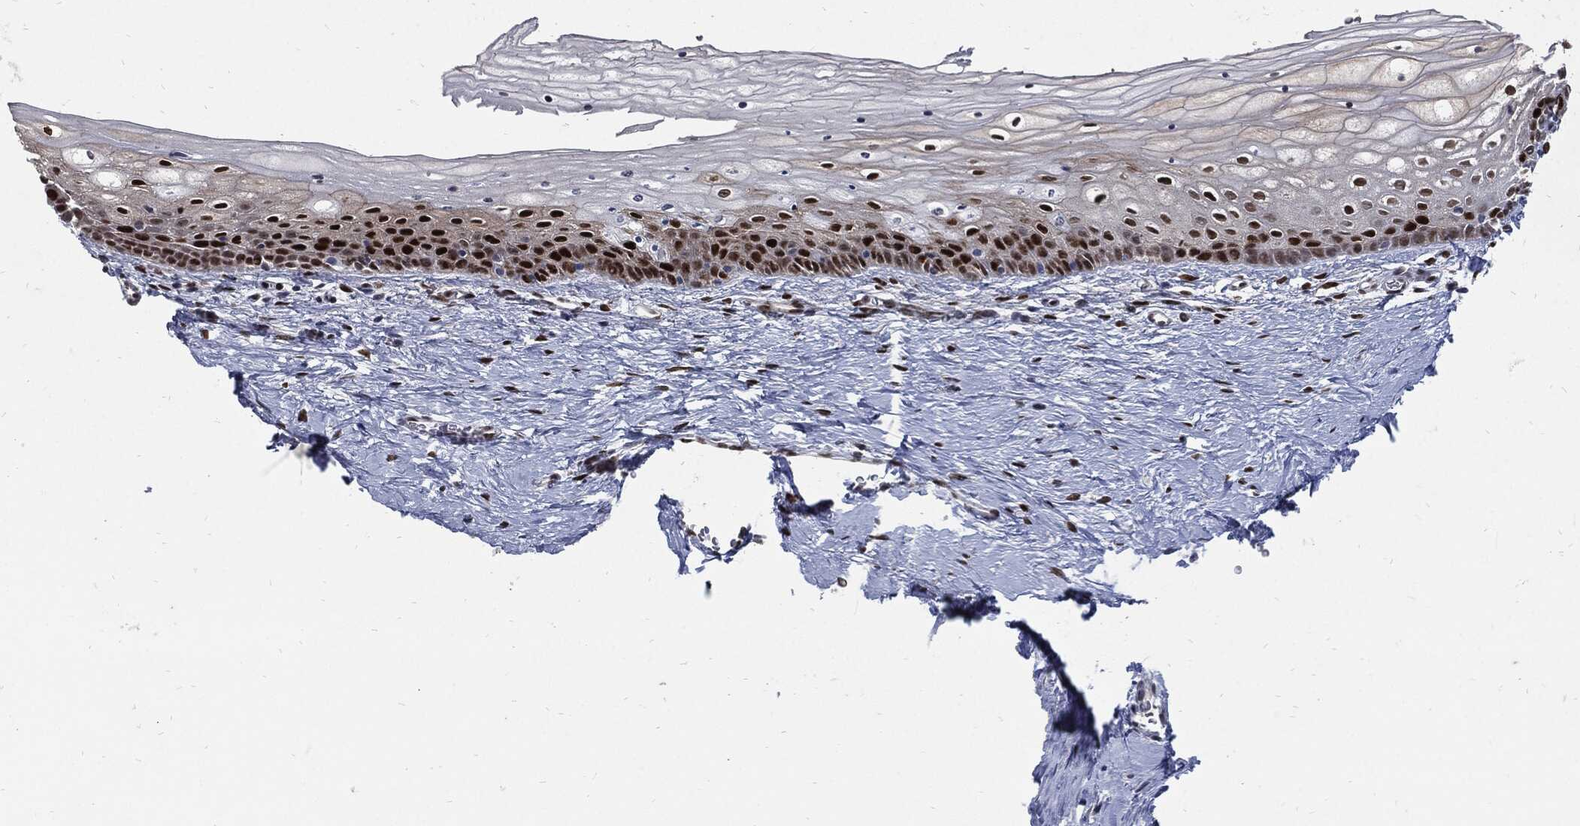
{"staining": {"intensity": "strong", "quantity": "25%-75%", "location": "nuclear"}, "tissue": "vagina", "cell_type": "Squamous epithelial cells", "image_type": "normal", "snomed": [{"axis": "morphology", "description": "Normal tissue, NOS"}, {"axis": "topography", "description": "Vagina"}], "caption": "Protein expression analysis of unremarkable vagina shows strong nuclear expression in about 25%-75% of squamous epithelial cells. (DAB (3,3'-diaminobenzidine) IHC with brightfield microscopy, high magnification).", "gene": "NBN", "patient": {"sex": "female", "age": 32}}